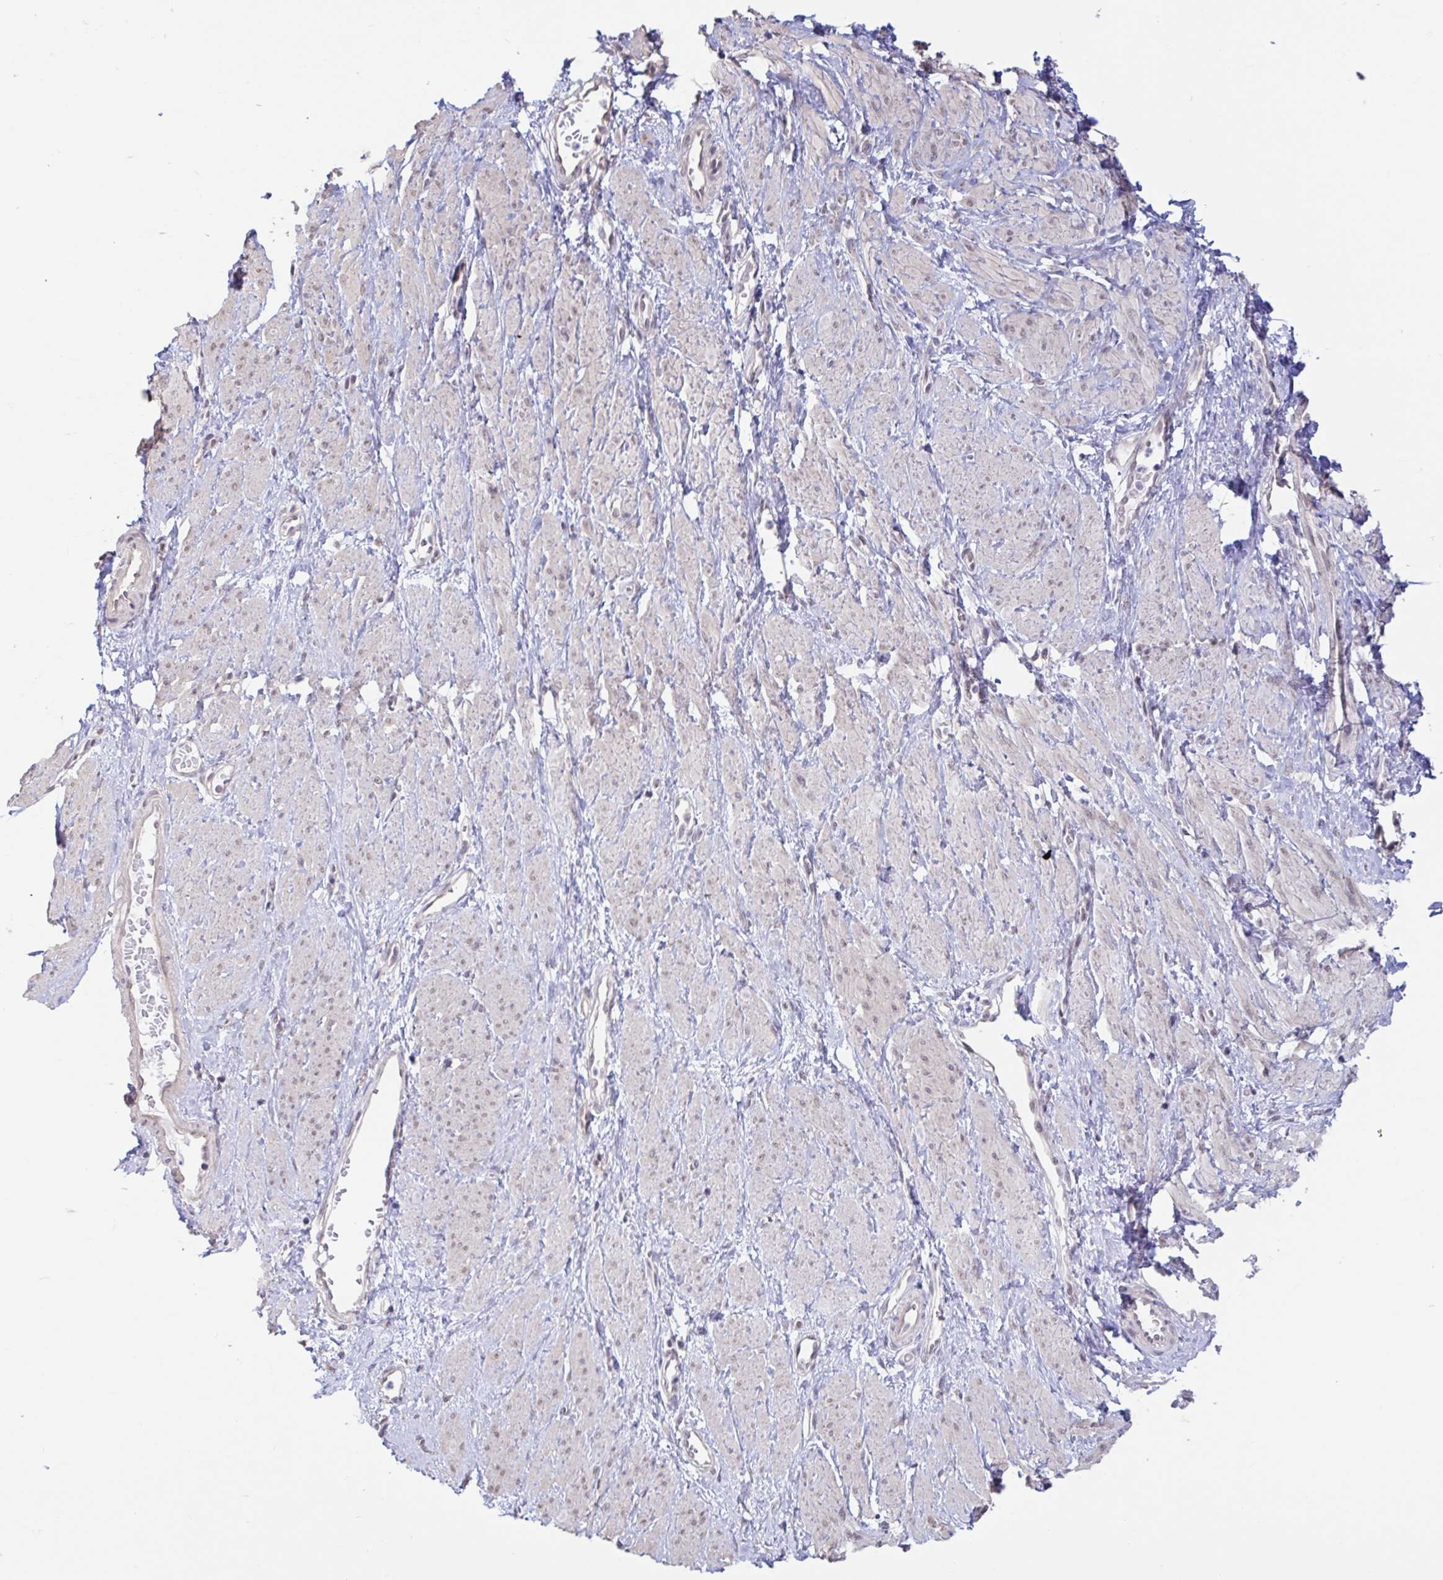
{"staining": {"intensity": "weak", "quantity": "25%-75%", "location": "nuclear"}, "tissue": "smooth muscle", "cell_type": "Smooth muscle cells", "image_type": "normal", "snomed": [{"axis": "morphology", "description": "Normal tissue, NOS"}, {"axis": "topography", "description": "Smooth muscle"}, {"axis": "topography", "description": "Uterus"}], "caption": "The immunohistochemical stain labels weak nuclear positivity in smooth muscle cells of normal smooth muscle.", "gene": "HYPK", "patient": {"sex": "female", "age": 39}}